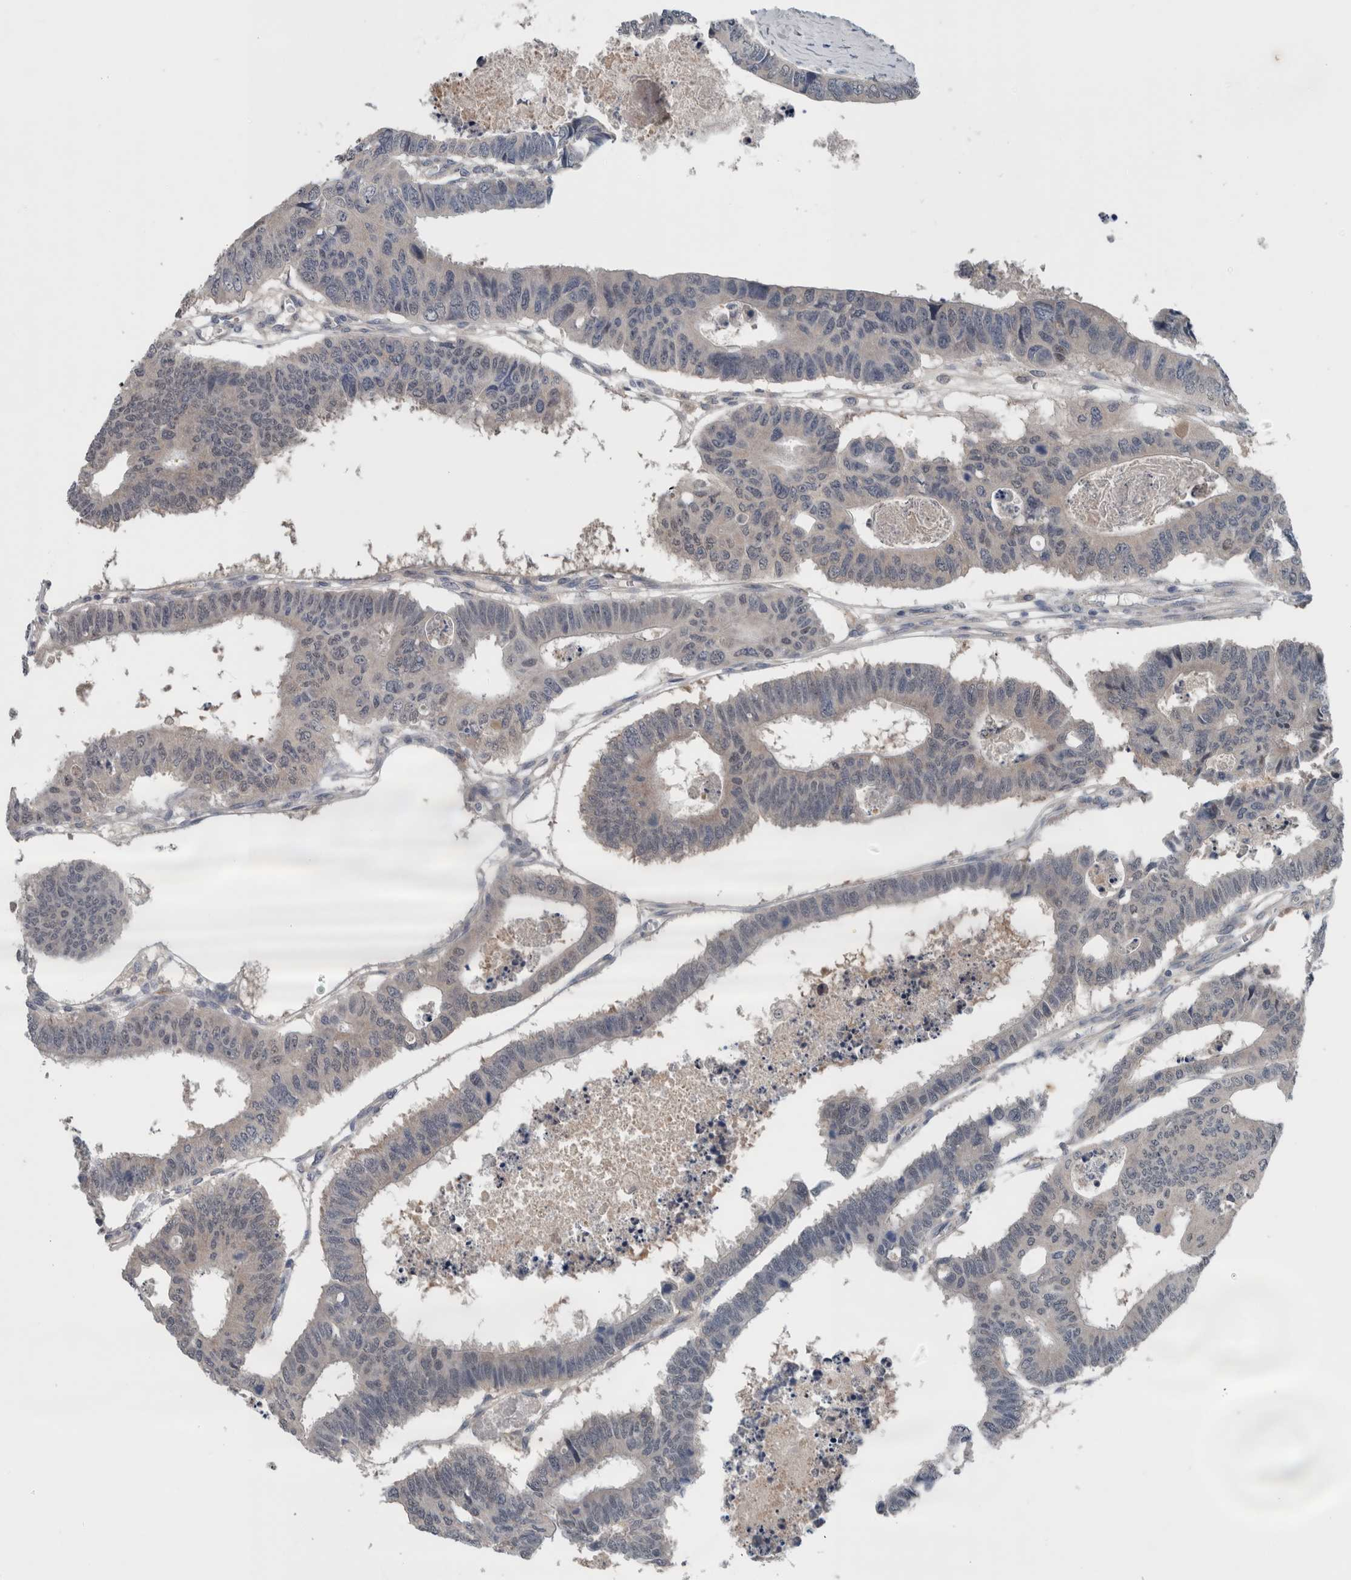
{"staining": {"intensity": "negative", "quantity": "none", "location": "none"}, "tissue": "colorectal cancer", "cell_type": "Tumor cells", "image_type": "cancer", "snomed": [{"axis": "morphology", "description": "Adenocarcinoma, NOS"}, {"axis": "topography", "description": "Rectum"}], "caption": "IHC micrograph of neoplastic tissue: human adenocarcinoma (colorectal) stained with DAB (3,3'-diaminobenzidine) shows no significant protein staining in tumor cells. (DAB (3,3'-diaminobenzidine) immunohistochemistry (IHC), high magnification).", "gene": "CRNN", "patient": {"sex": "male", "age": 84}}